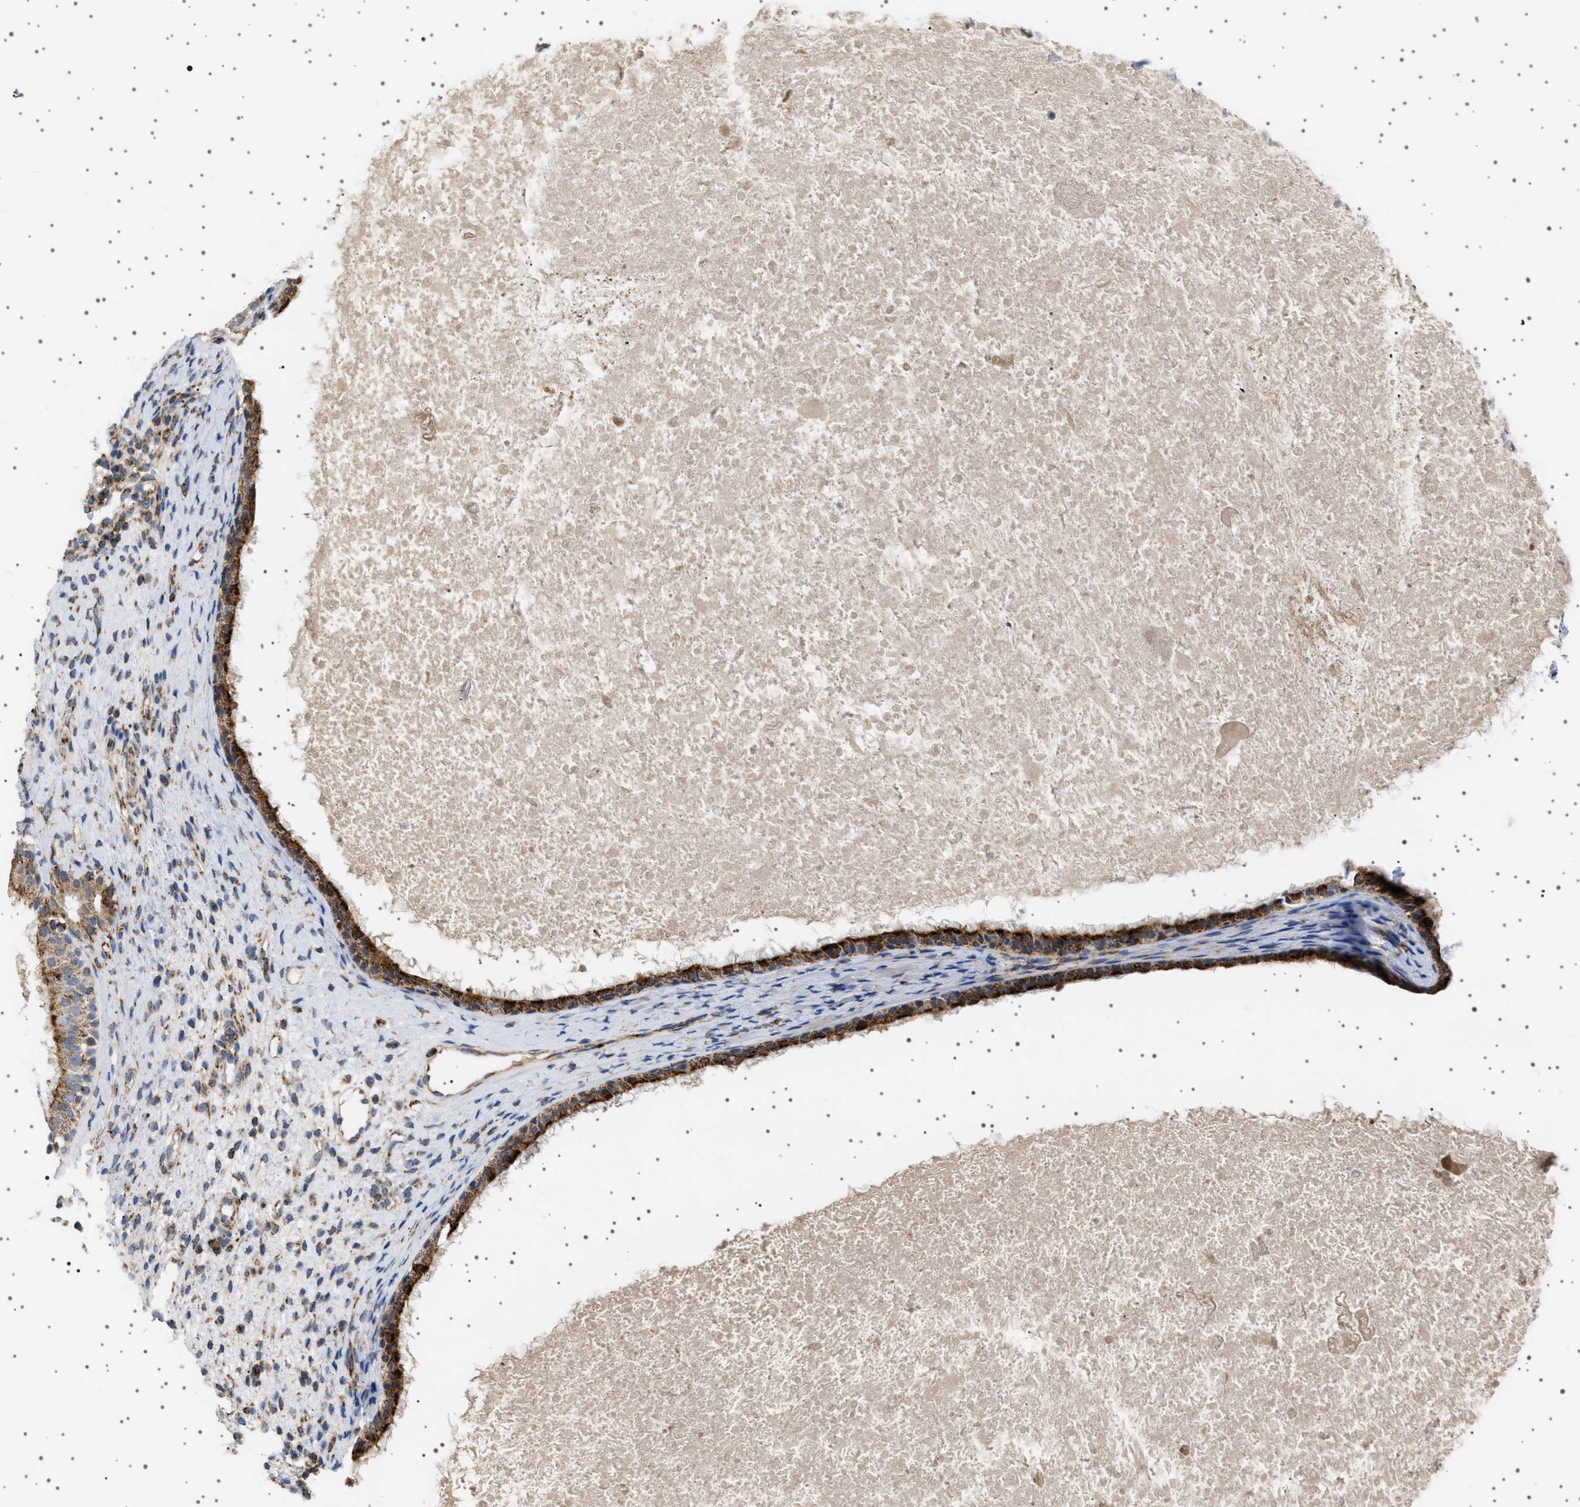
{"staining": {"intensity": "strong", "quantity": "25%-75%", "location": "cytoplasmic/membranous"}, "tissue": "nasopharynx", "cell_type": "Respiratory epithelial cells", "image_type": "normal", "snomed": [{"axis": "morphology", "description": "Normal tissue, NOS"}, {"axis": "topography", "description": "Nasopharynx"}], "caption": "Normal nasopharynx displays strong cytoplasmic/membranous staining in about 25%-75% of respiratory epithelial cells, visualized by immunohistochemistry. The protein of interest is stained brown, and the nuclei are stained in blue (DAB (3,3'-diaminobenzidine) IHC with brightfield microscopy, high magnification).", "gene": "UBXN8", "patient": {"sex": "male", "age": 22}}